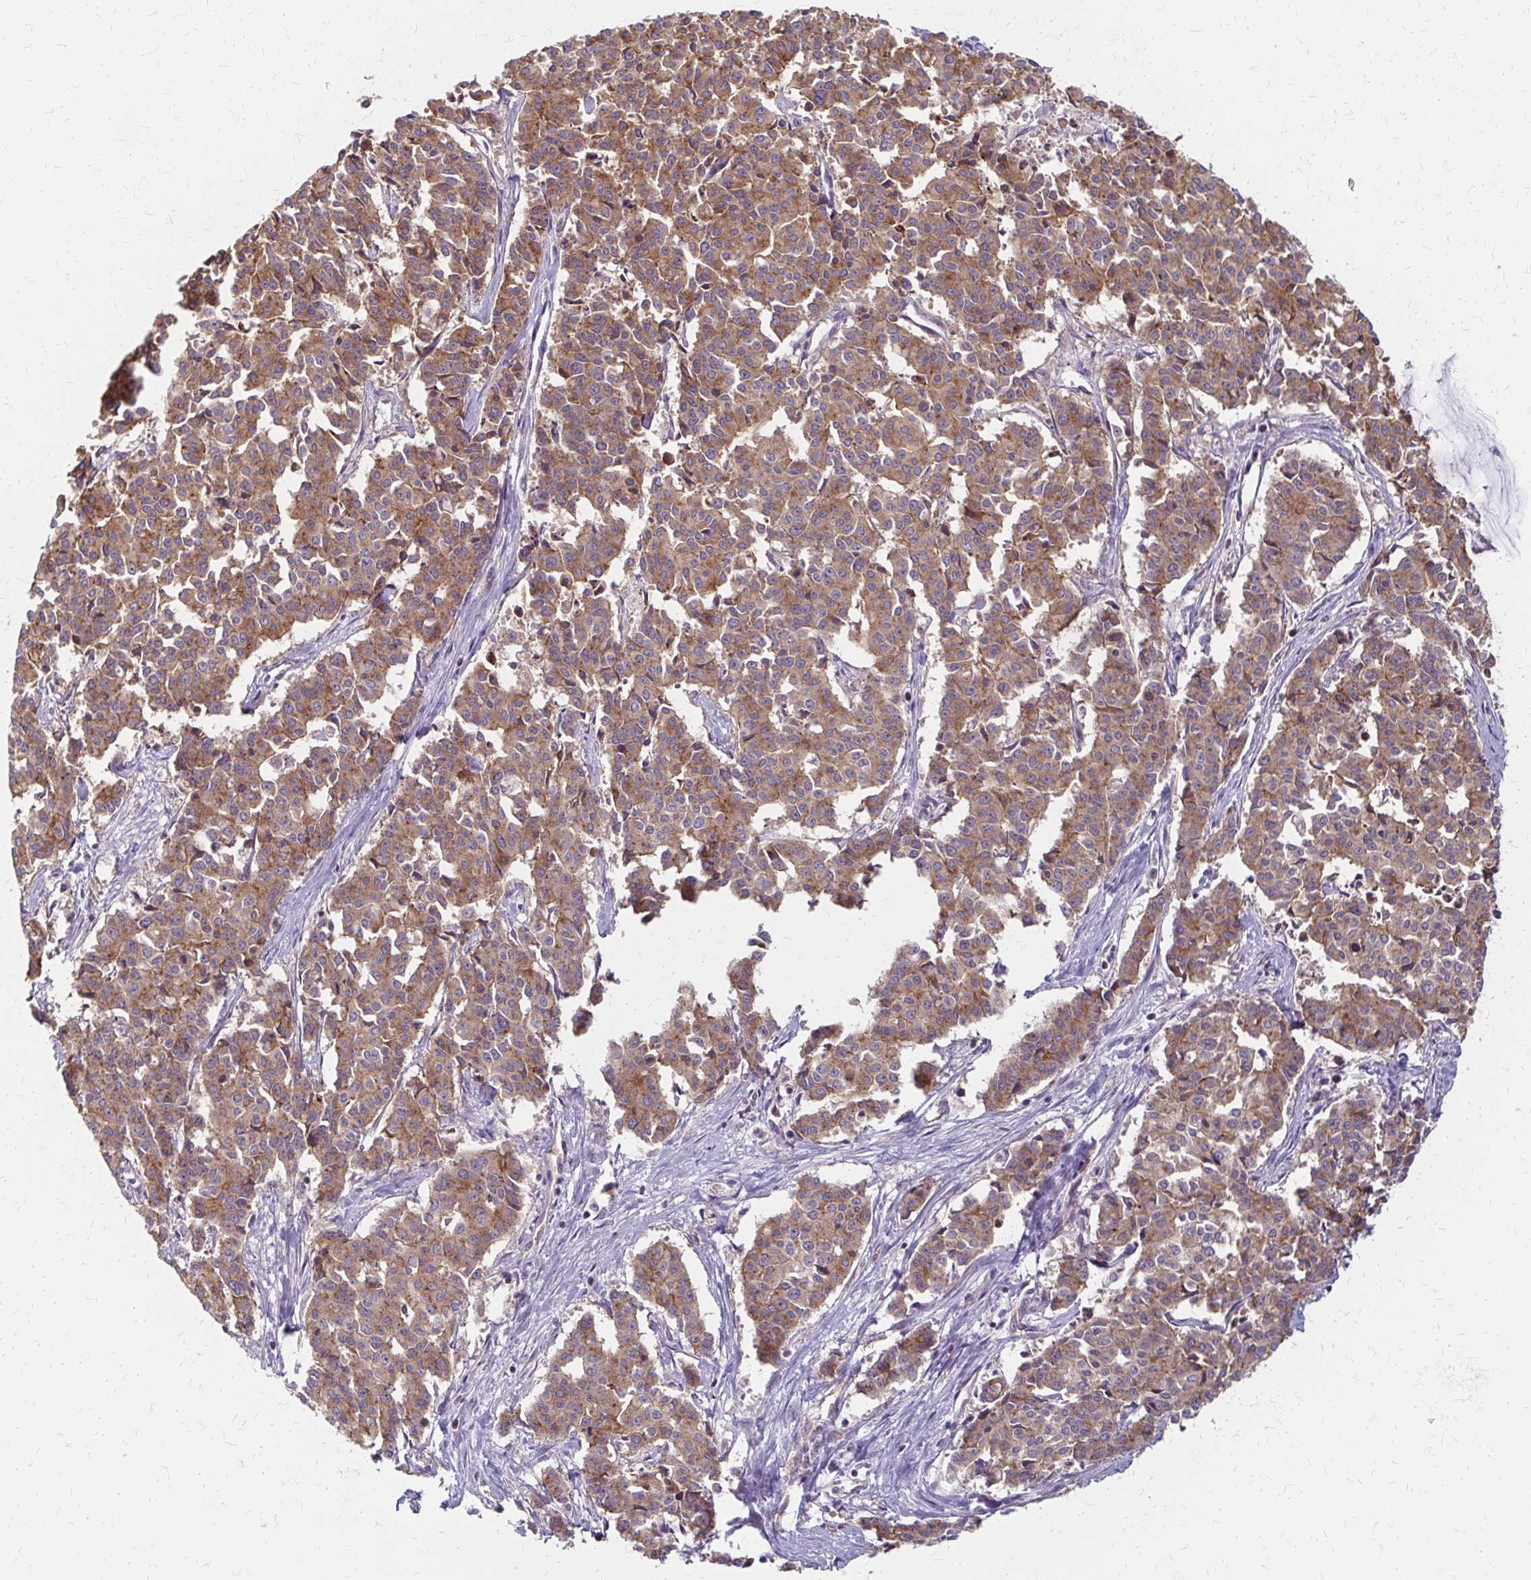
{"staining": {"intensity": "moderate", "quantity": ">75%", "location": "cytoplasmic/membranous"}, "tissue": "cervical cancer", "cell_type": "Tumor cells", "image_type": "cancer", "snomed": [{"axis": "morphology", "description": "Squamous cell carcinoma, NOS"}, {"axis": "topography", "description": "Cervix"}], "caption": "Cervical squamous cell carcinoma stained for a protein (brown) shows moderate cytoplasmic/membranous positive positivity in about >75% of tumor cells.", "gene": "ZNF383", "patient": {"sex": "female", "age": 28}}